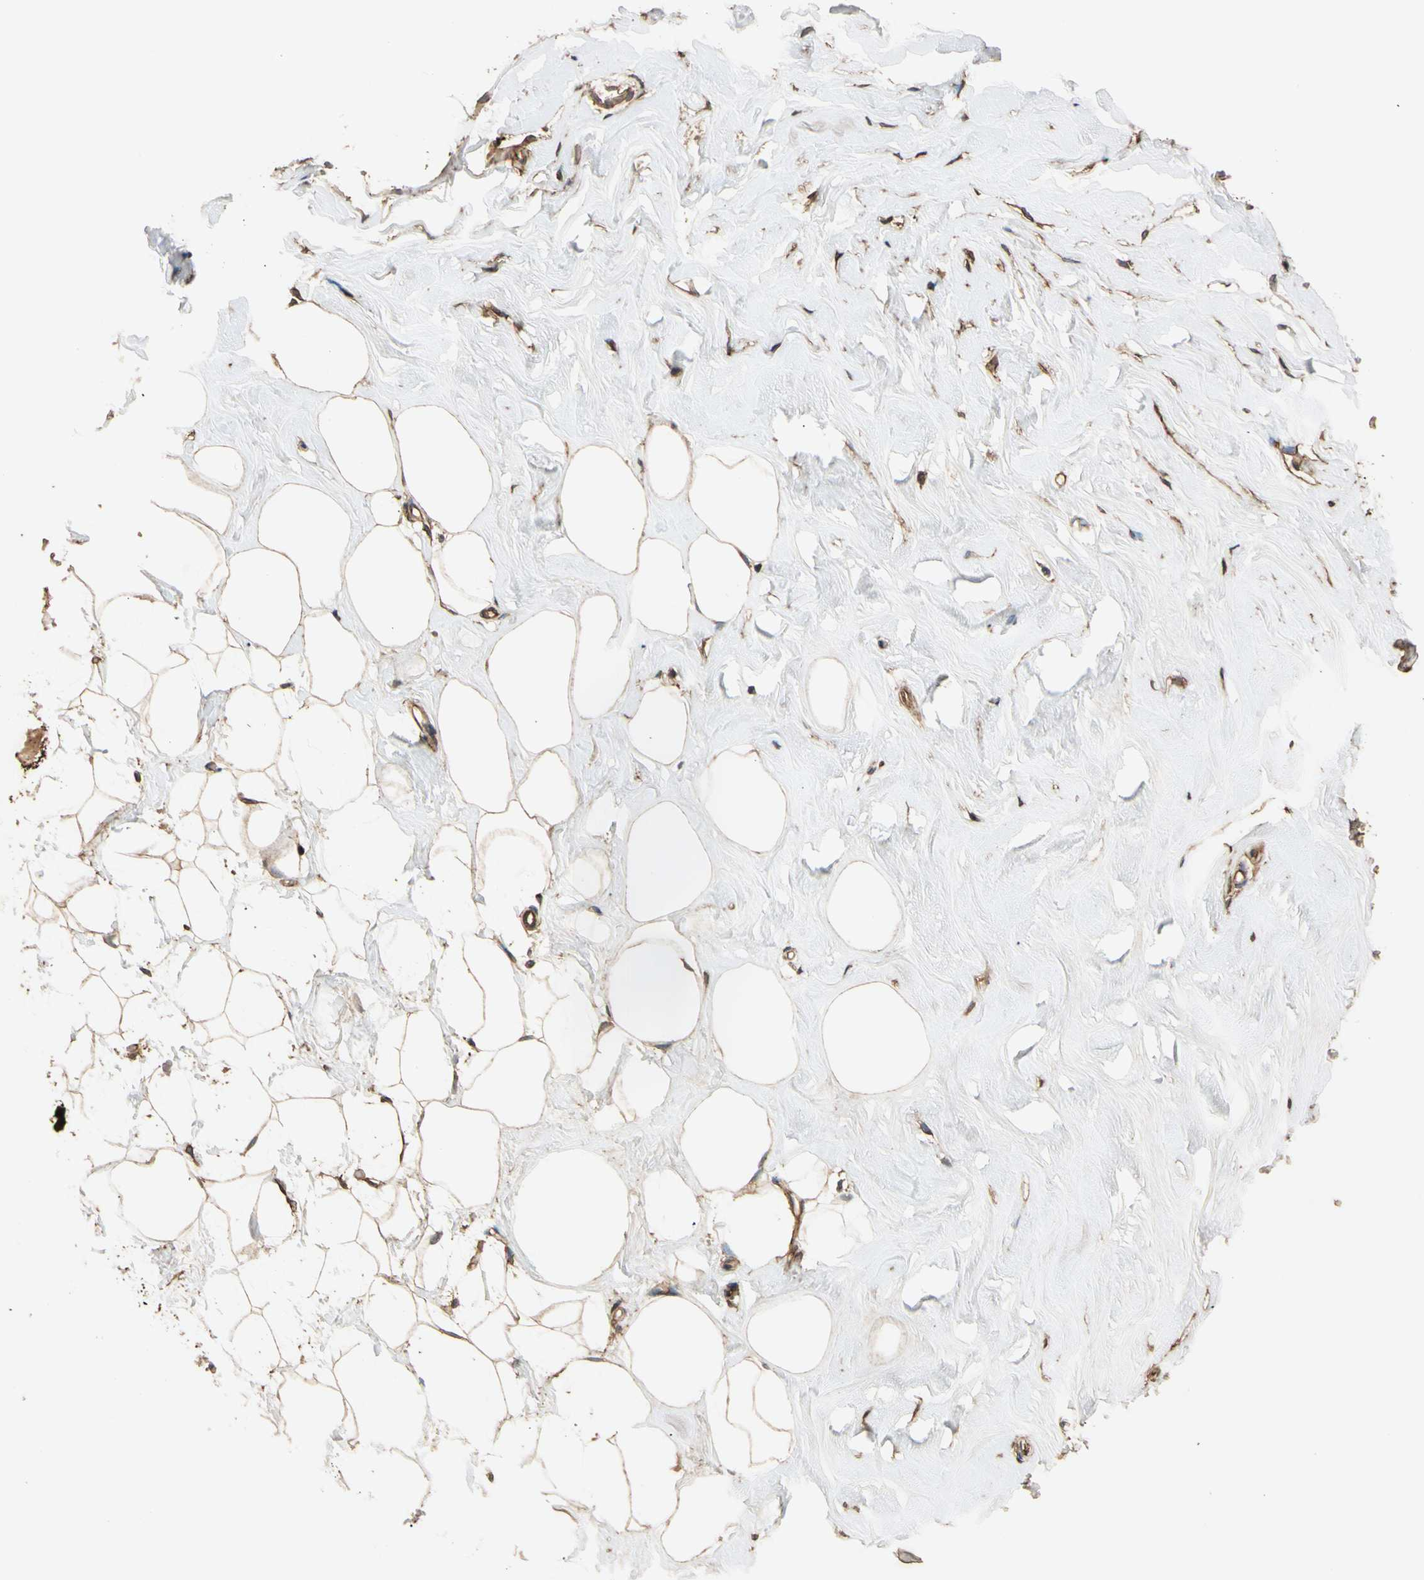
{"staining": {"intensity": "moderate", "quantity": ">75%", "location": "cytoplasmic/membranous"}, "tissue": "breast", "cell_type": "Adipocytes", "image_type": "normal", "snomed": [{"axis": "morphology", "description": "Normal tissue, NOS"}, {"axis": "topography", "description": "Breast"}], "caption": "DAB (3,3'-diaminobenzidine) immunohistochemical staining of normal human breast demonstrates moderate cytoplasmic/membranous protein expression in approximately >75% of adipocytes. (Brightfield microscopy of DAB IHC at high magnification).", "gene": "MGRN1", "patient": {"sex": "female", "age": 23}}